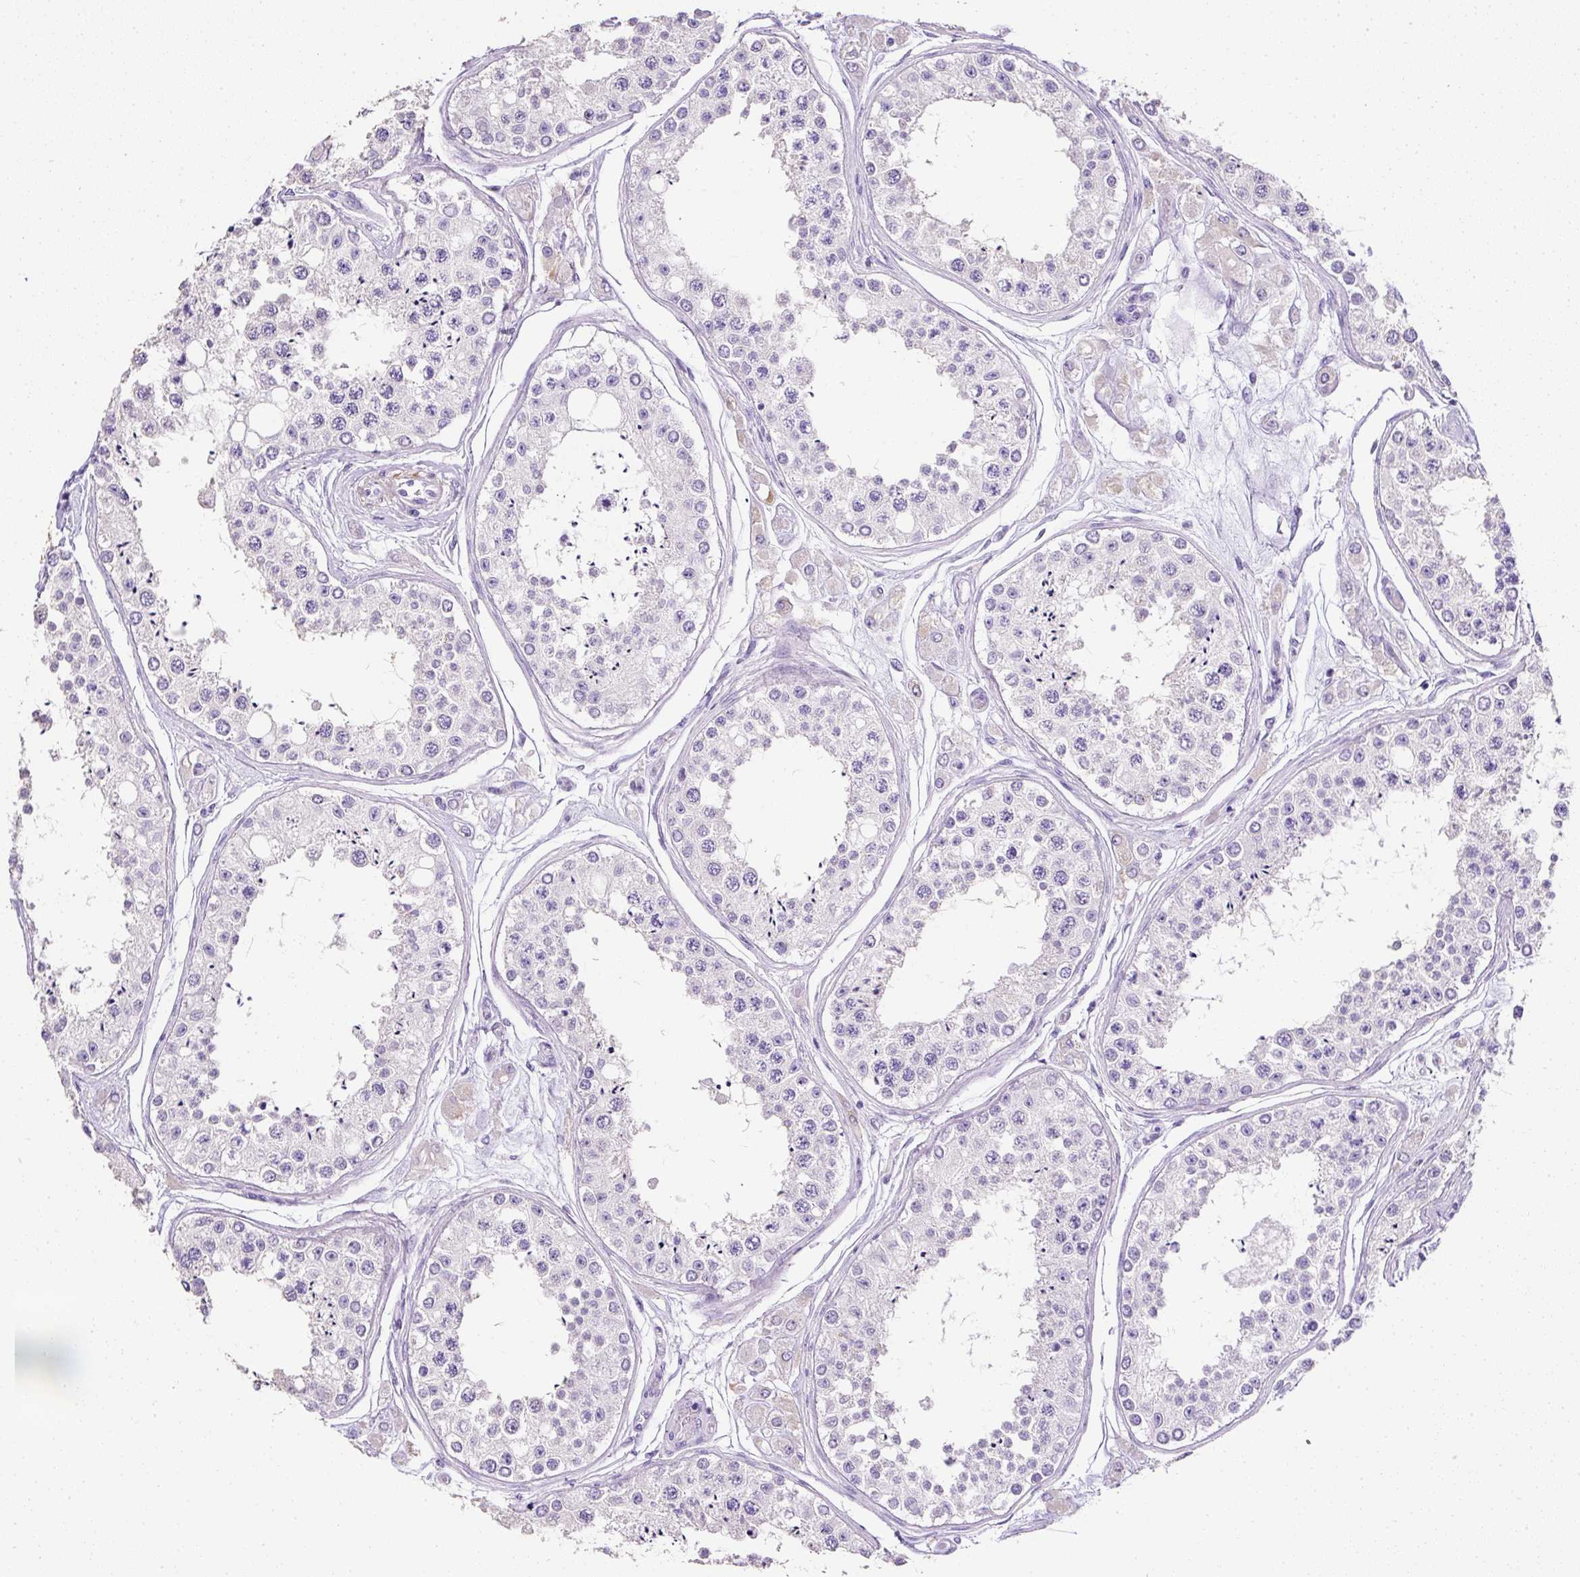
{"staining": {"intensity": "negative", "quantity": "none", "location": "none"}, "tissue": "testis", "cell_type": "Cells in seminiferous ducts", "image_type": "normal", "snomed": [{"axis": "morphology", "description": "Normal tissue, NOS"}, {"axis": "topography", "description": "Testis"}], "caption": "IHC photomicrograph of benign testis: human testis stained with DAB demonstrates no significant protein staining in cells in seminiferous ducts. The staining was performed using DAB (3,3'-diaminobenzidine) to visualize the protein expression in brown, while the nuclei were stained in blue with hematoxylin (Magnification: 20x).", "gene": "C2CD4C", "patient": {"sex": "male", "age": 25}}